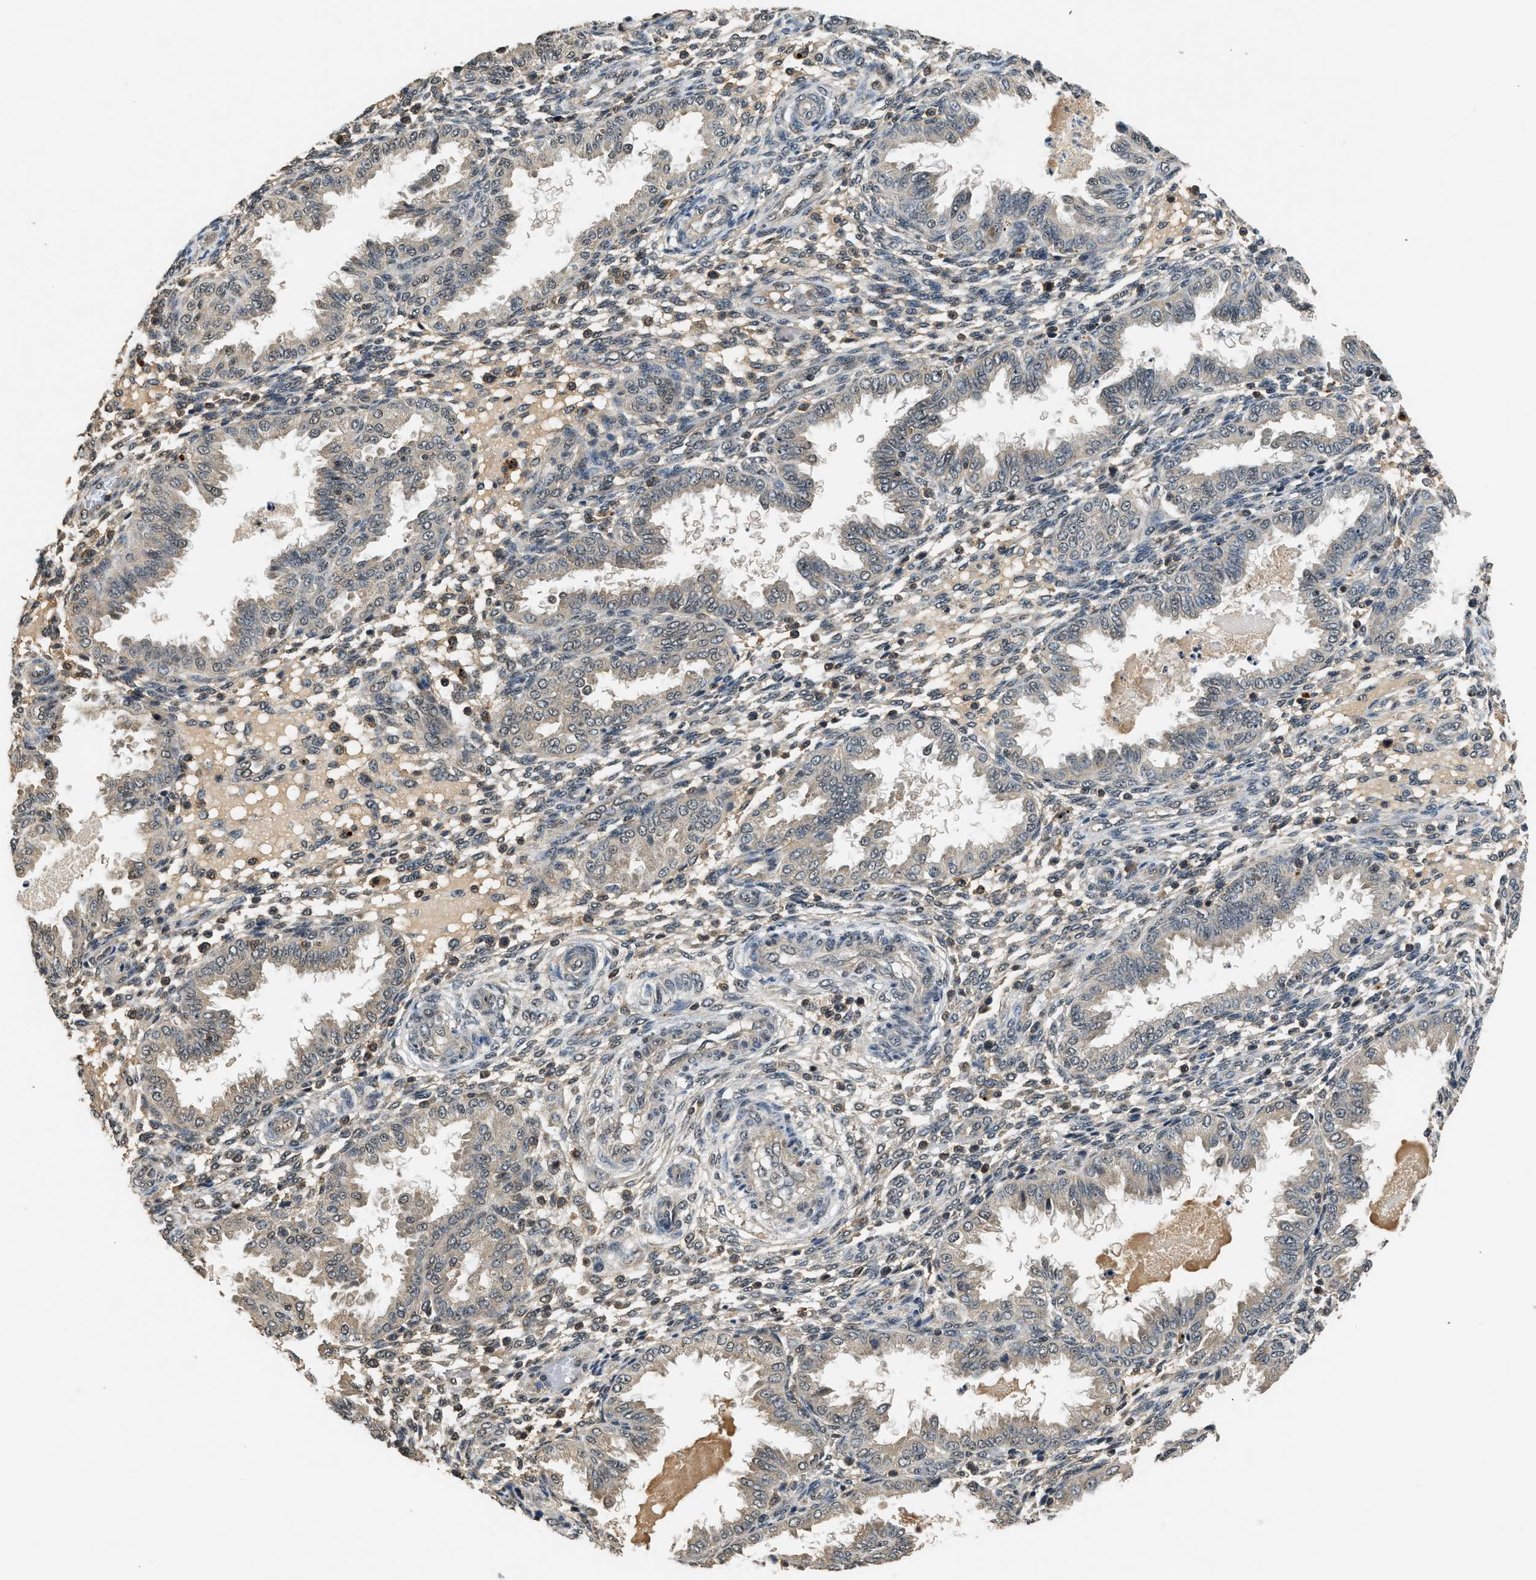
{"staining": {"intensity": "moderate", "quantity": "<25%", "location": "cytoplasmic/membranous"}, "tissue": "endometrium", "cell_type": "Cells in endometrial stroma", "image_type": "normal", "snomed": [{"axis": "morphology", "description": "Normal tissue, NOS"}, {"axis": "topography", "description": "Endometrium"}], "caption": "Immunohistochemistry (IHC) (DAB) staining of benign endometrium demonstrates moderate cytoplasmic/membranous protein staining in about <25% of cells in endometrial stroma.", "gene": "SLC15A4", "patient": {"sex": "female", "age": 33}}